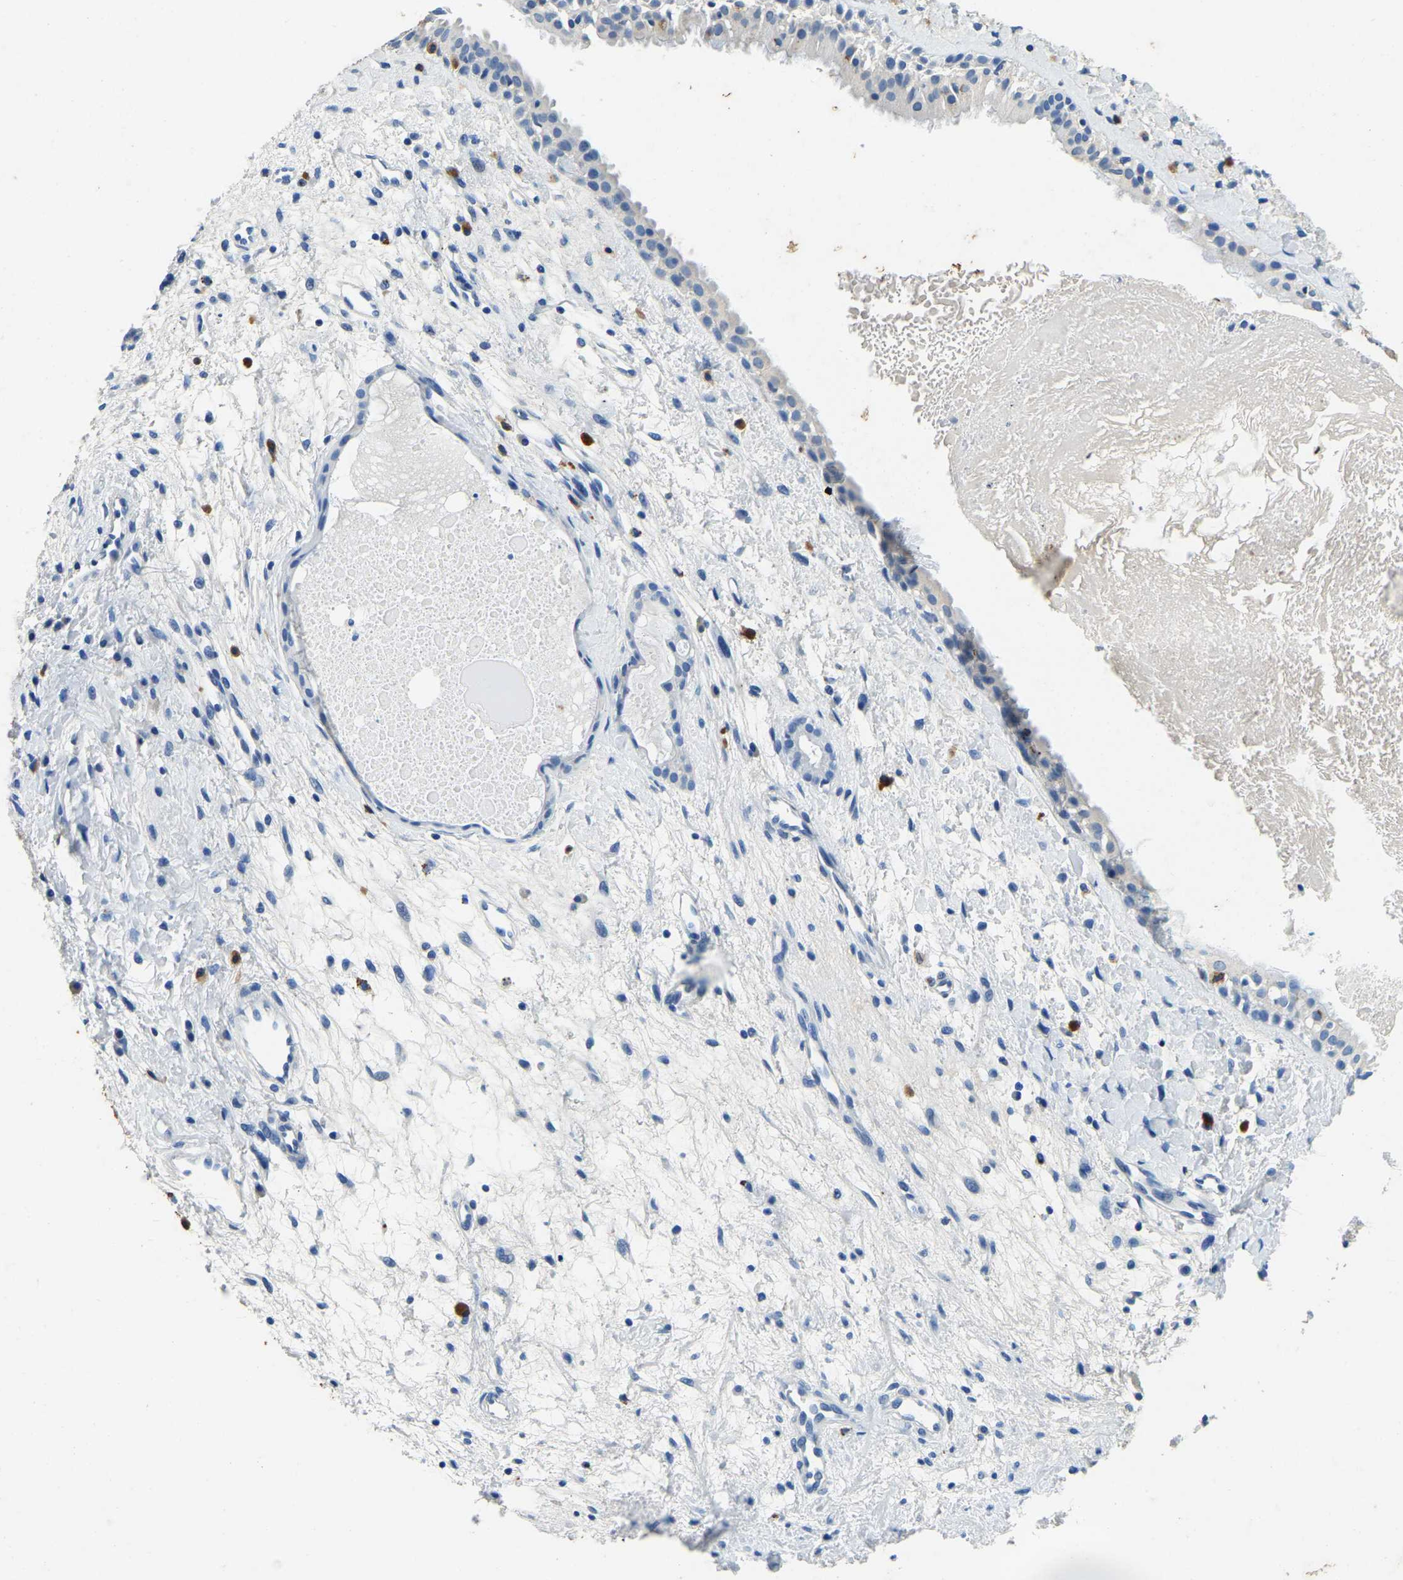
{"staining": {"intensity": "negative", "quantity": "none", "location": "none"}, "tissue": "nasopharynx", "cell_type": "Respiratory epithelial cells", "image_type": "normal", "snomed": [{"axis": "morphology", "description": "Normal tissue, NOS"}, {"axis": "topography", "description": "Nasopharynx"}], "caption": "This is an immunohistochemistry histopathology image of benign human nasopharynx. There is no staining in respiratory epithelial cells.", "gene": "UBN2", "patient": {"sex": "male", "age": 22}}